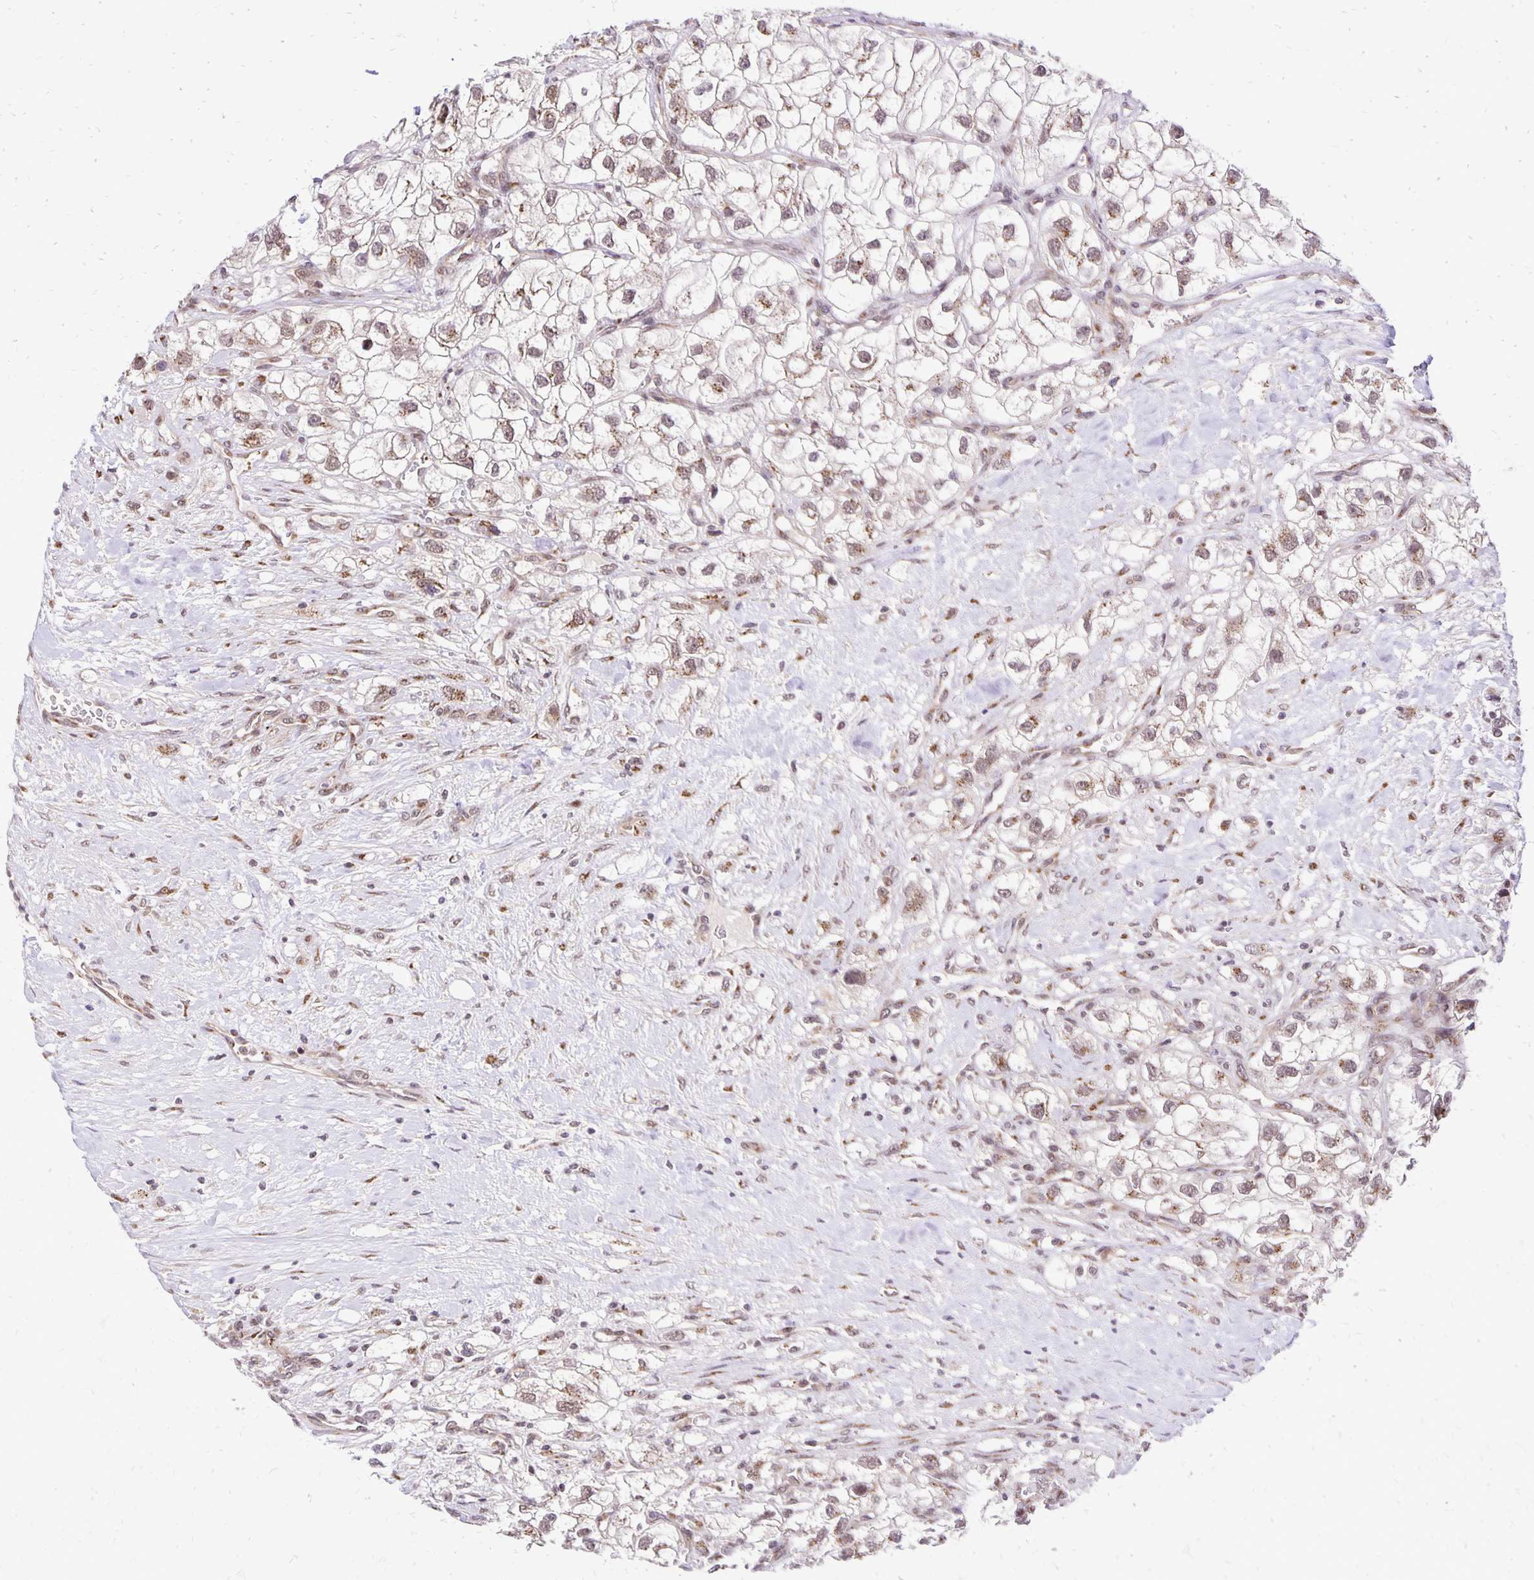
{"staining": {"intensity": "weak", "quantity": ">75%", "location": "cytoplasmic/membranous,nuclear"}, "tissue": "renal cancer", "cell_type": "Tumor cells", "image_type": "cancer", "snomed": [{"axis": "morphology", "description": "Adenocarcinoma, NOS"}, {"axis": "topography", "description": "Kidney"}], "caption": "Weak cytoplasmic/membranous and nuclear expression is identified in approximately >75% of tumor cells in adenocarcinoma (renal).", "gene": "GOLGA5", "patient": {"sex": "male", "age": 59}}